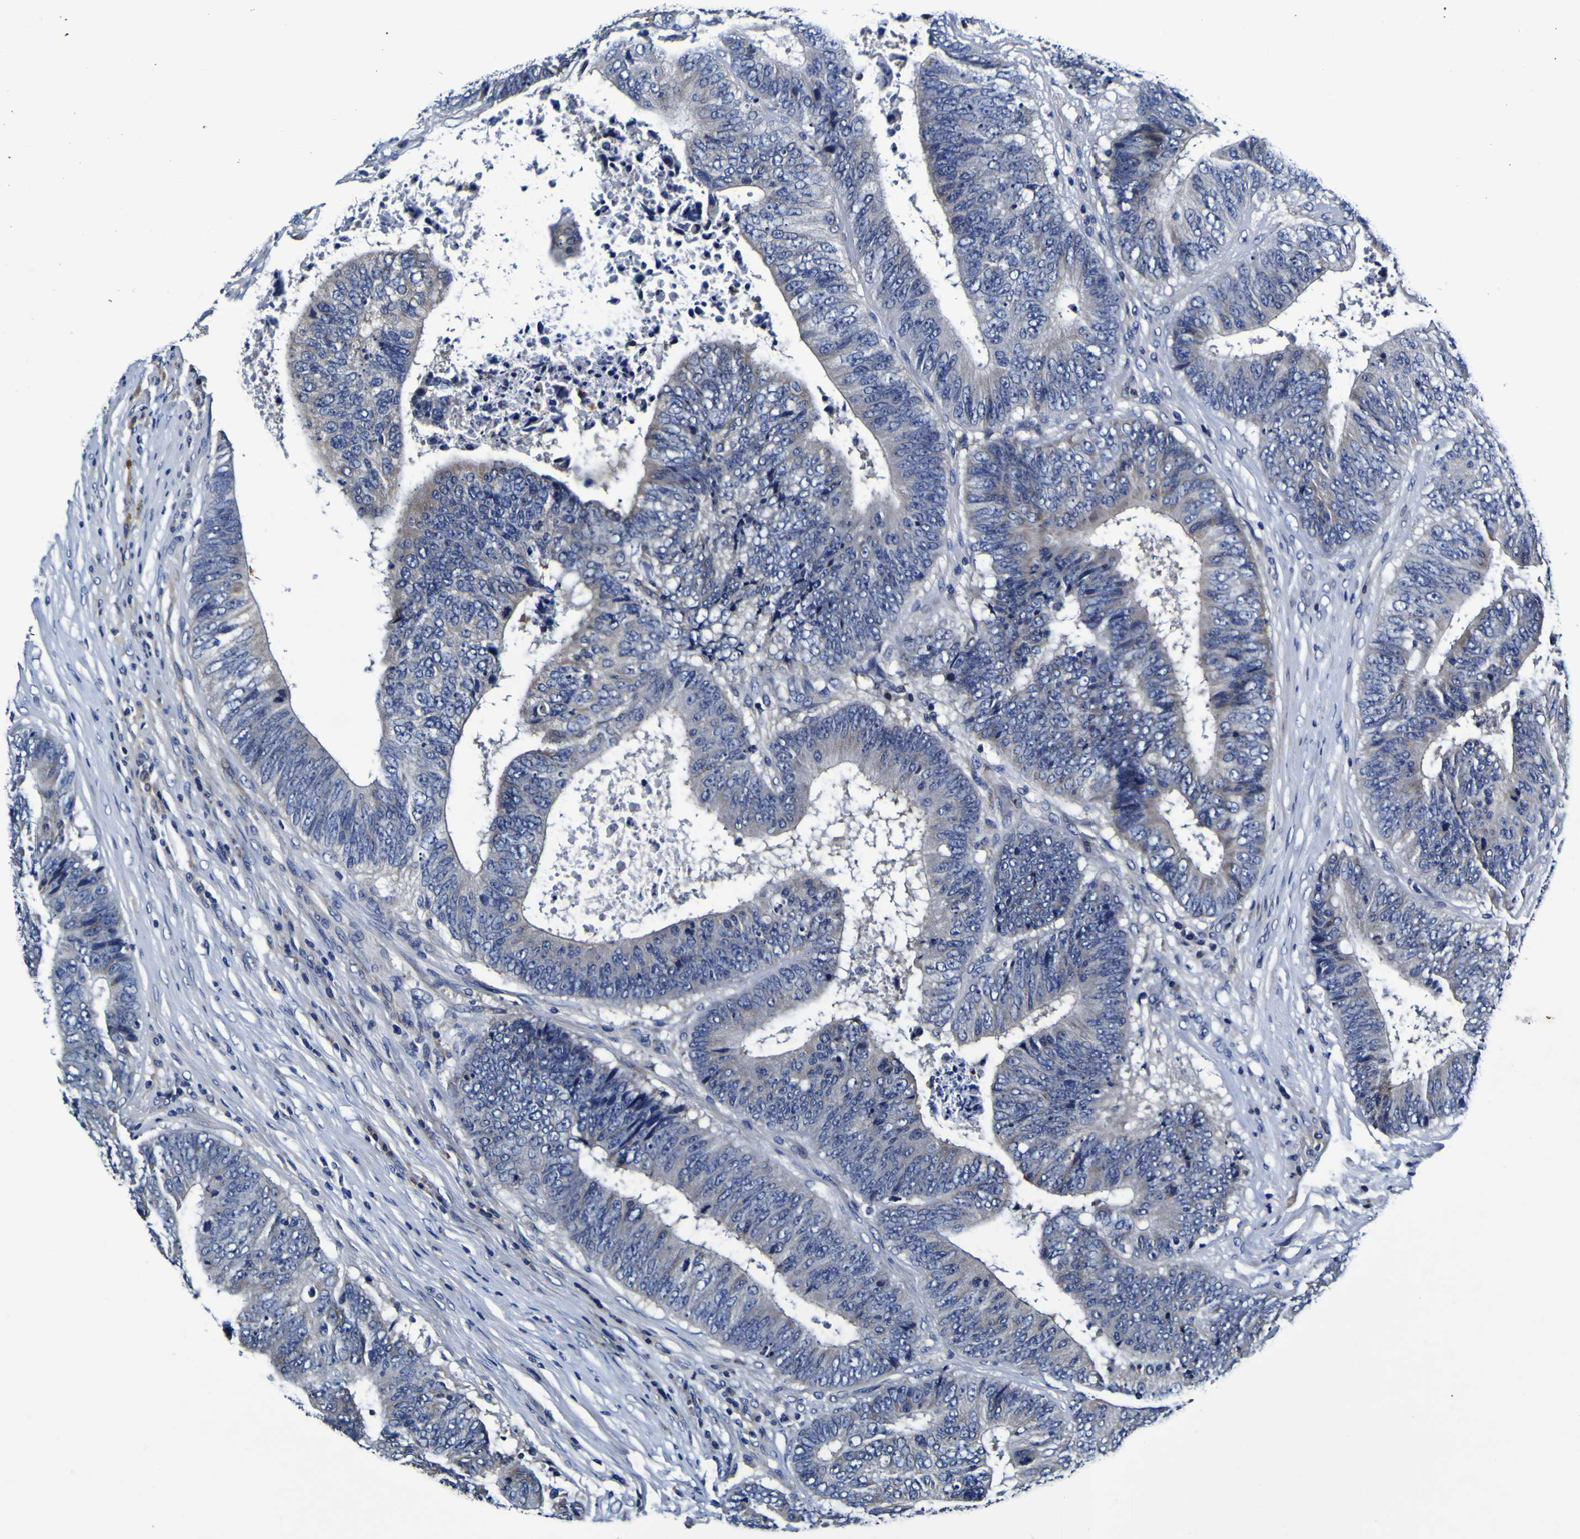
{"staining": {"intensity": "negative", "quantity": "none", "location": "none"}, "tissue": "colorectal cancer", "cell_type": "Tumor cells", "image_type": "cancer", "snomed": [{"axis": "morphology", "description": "Adenocarcinoma, NOS"}, {"axis": "topography", "description": "Rectum"}], "caption": "DAB (3,3'-diaminobenzidine) immunohistochemical staining of colorectal cancer exhibits no significant expression in tumor cells. (DAB (3,3'-diaminobenzidine) immunohistochemistry visualized using brightfield microscopy, high magnification).", "gene": "PANK4", "patient": {"sex": "male", "age": 72}}